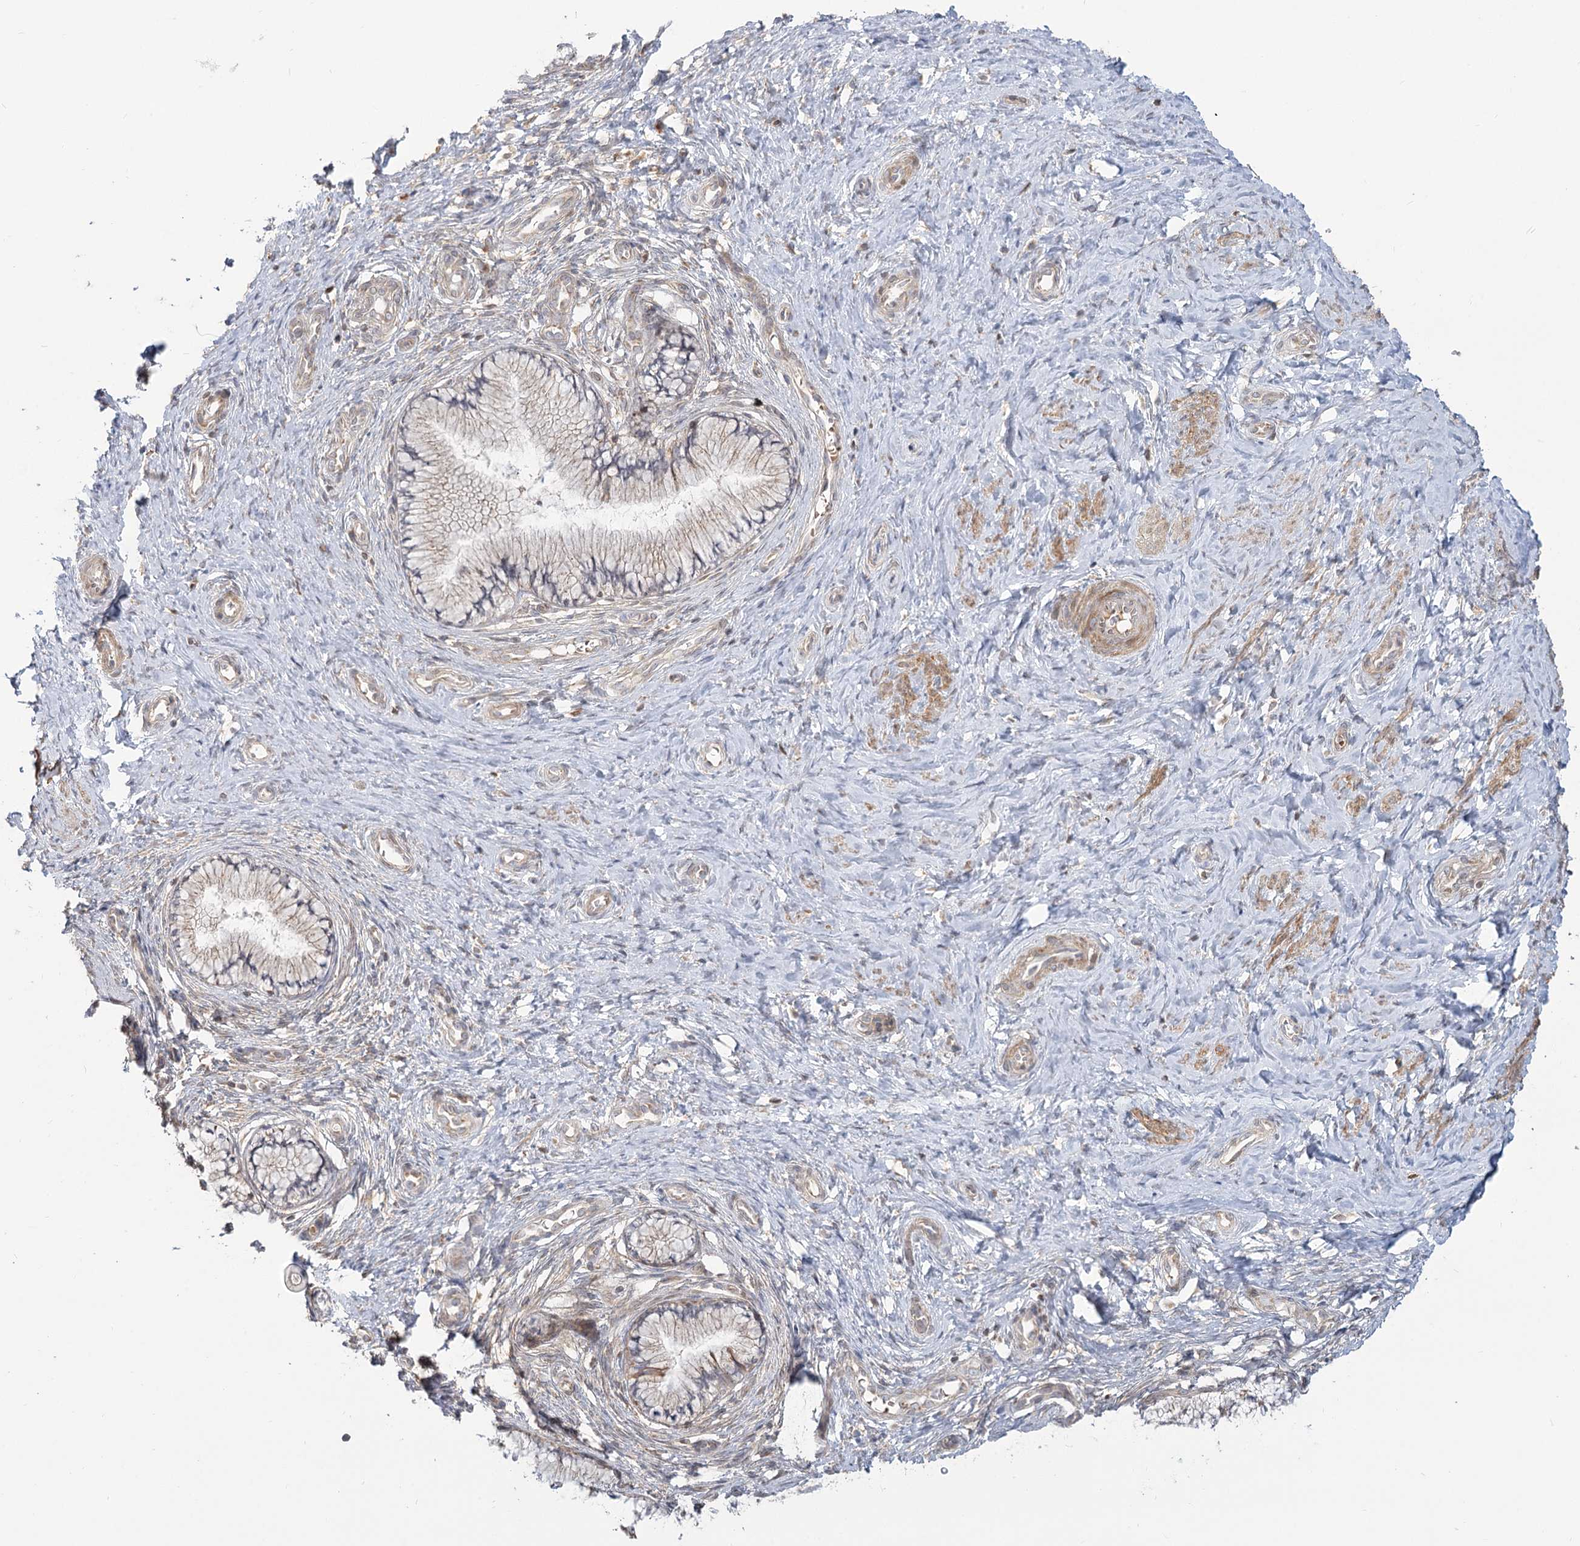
{"staining": {"intensity": "weak", "quantity": "25%-75%", "location": "cytoplasmic/membranous"}, "tissue": "cervix", "cell_type": "Glandular cells", "image_type": "normal", "snomed": [{"axis": "morphology", "description": "Normal tissue, NOS"}, {"axis": "topography", "description": "Cervix"}], "caption": "This image exhibits immunohistochemistry (IHC) staining of unremarkable human cervix, with low weak cytoplasmic/membranous staining in about 25%-75% of glandular cells.", "gene": "MTMR3", "patient": {"sex": "female", "age": 36}}